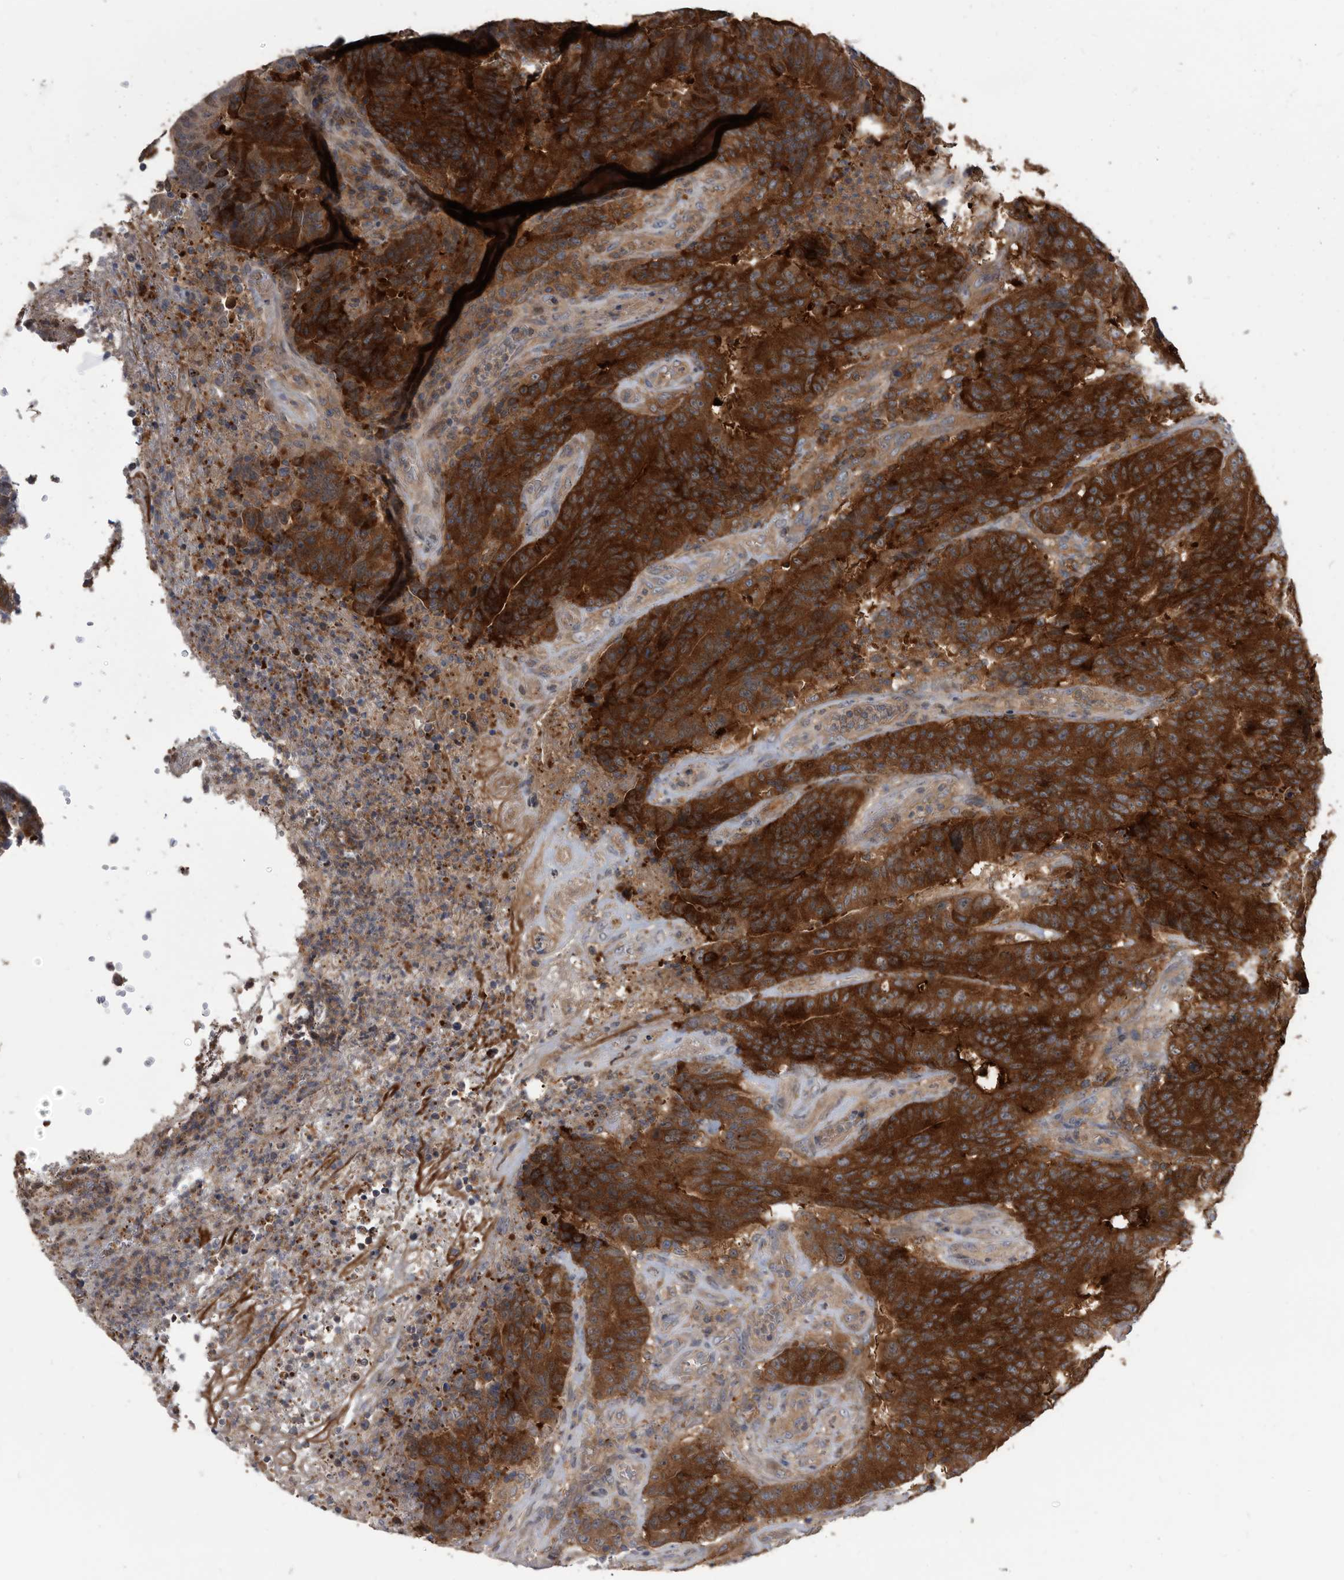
{"staining": {"intensity": "strong", "quantity": ">75%", "location": "cytoplasmic/membranous"}, "tissue": "colorectal cancer", "cell_type": "Tumor cells", "image_type": "cancer", "snomed": [{"axis": "morphology", "description": "Normal tissue, NOS"}, {"axis": "morphology", "description": "Adenocarcinoma, NOS"}, {"axis": "topography", "description": "Colon"}], "caption": "Strong cytoplasmic/membranous expression for a protein is identified in about >75% of tumor cells of colorectal cancer using IHC.", "gene": "APEH", "patient": {"sex": "female", "age": 75}}